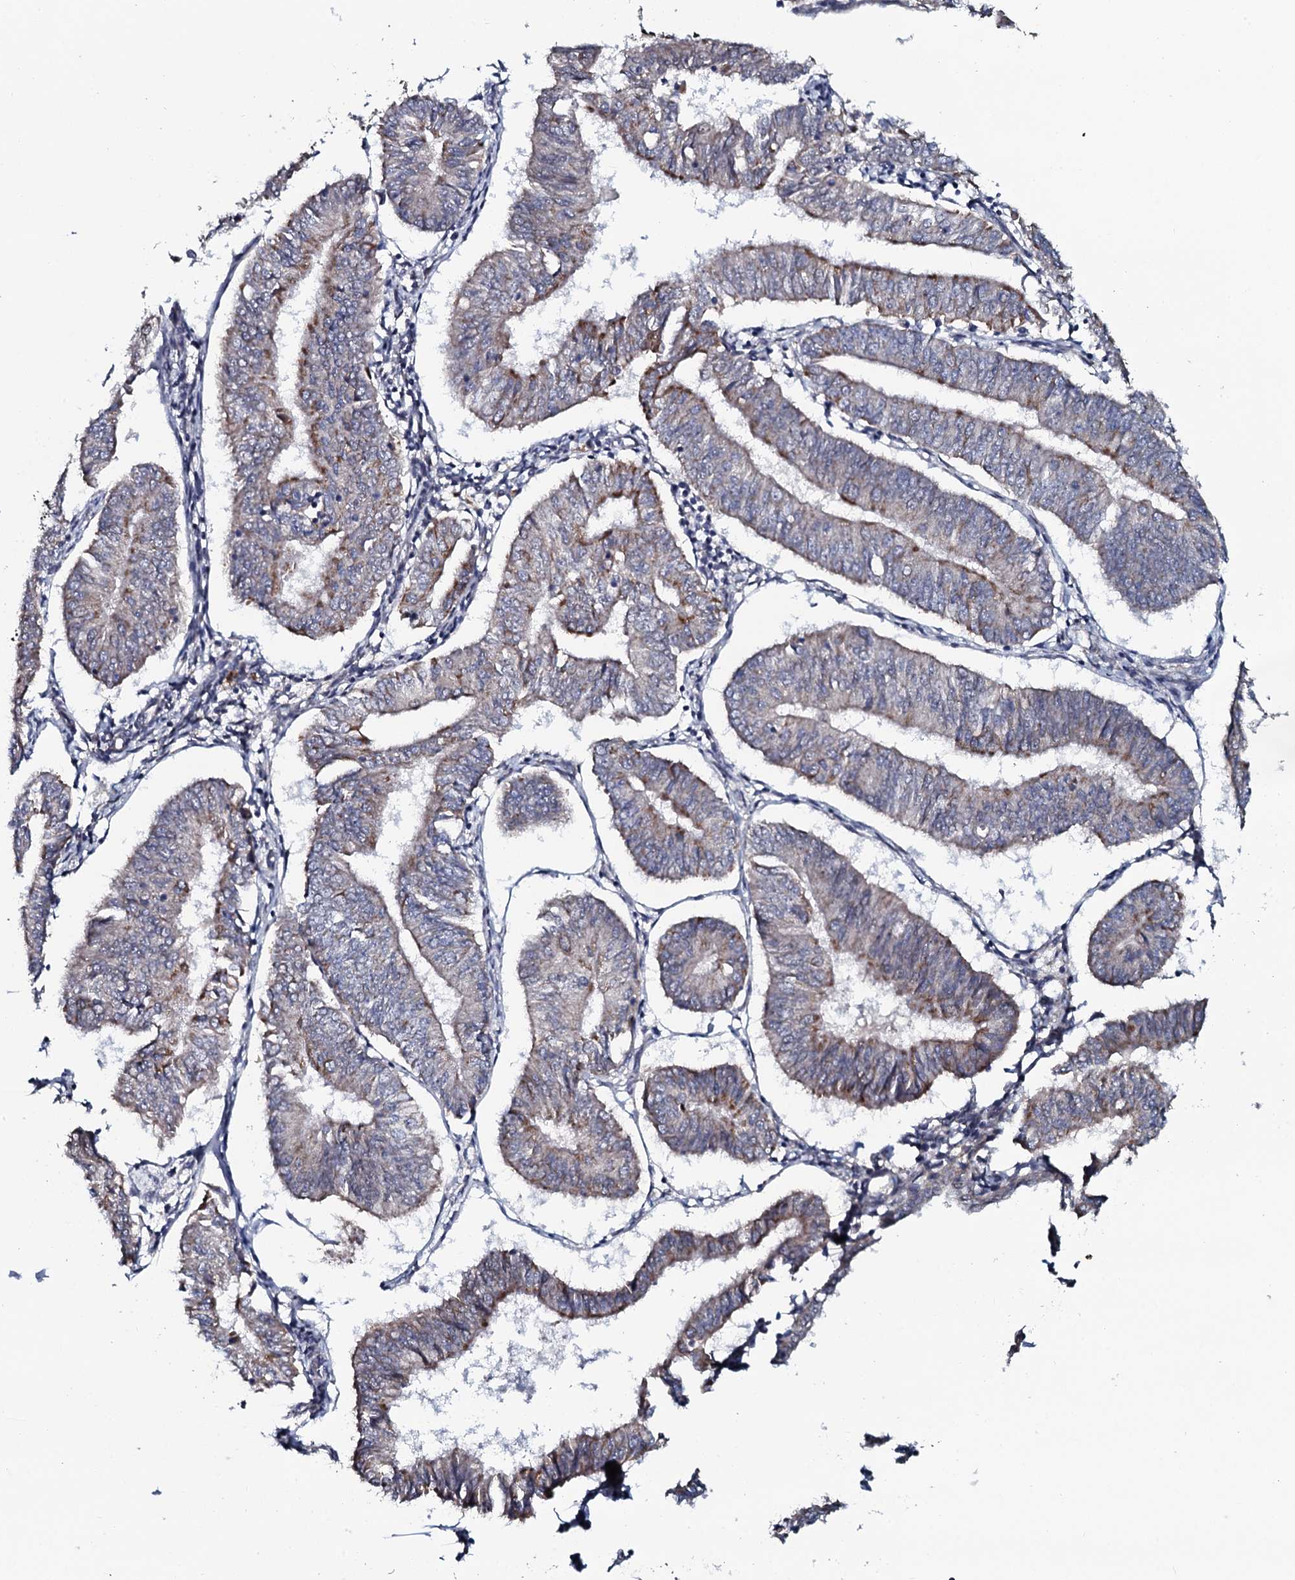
{"staining": {"intensity": "weak", "quantity": "25%-75%", "location": "cytoplasmic/membranous"}, "tissue": "endometrial cancer", "cell_type": "Tumor cells", "image_type": "cancer", "snomed": [{"axis": "morphology", "description": "Adenocarcinoma, NOS"}, {"axis": "topography", "description": "Endometrium"}], "caption": "About 25%-75% of tumor cells in human endometrial cancer (adenocarcinoma) exhibit weak cytoplasmic/membranous protein staining as visualized by brown immunohistochemical staining.", "gene": "KCTD4", "patient": {"sex": "female", "age": 58}}